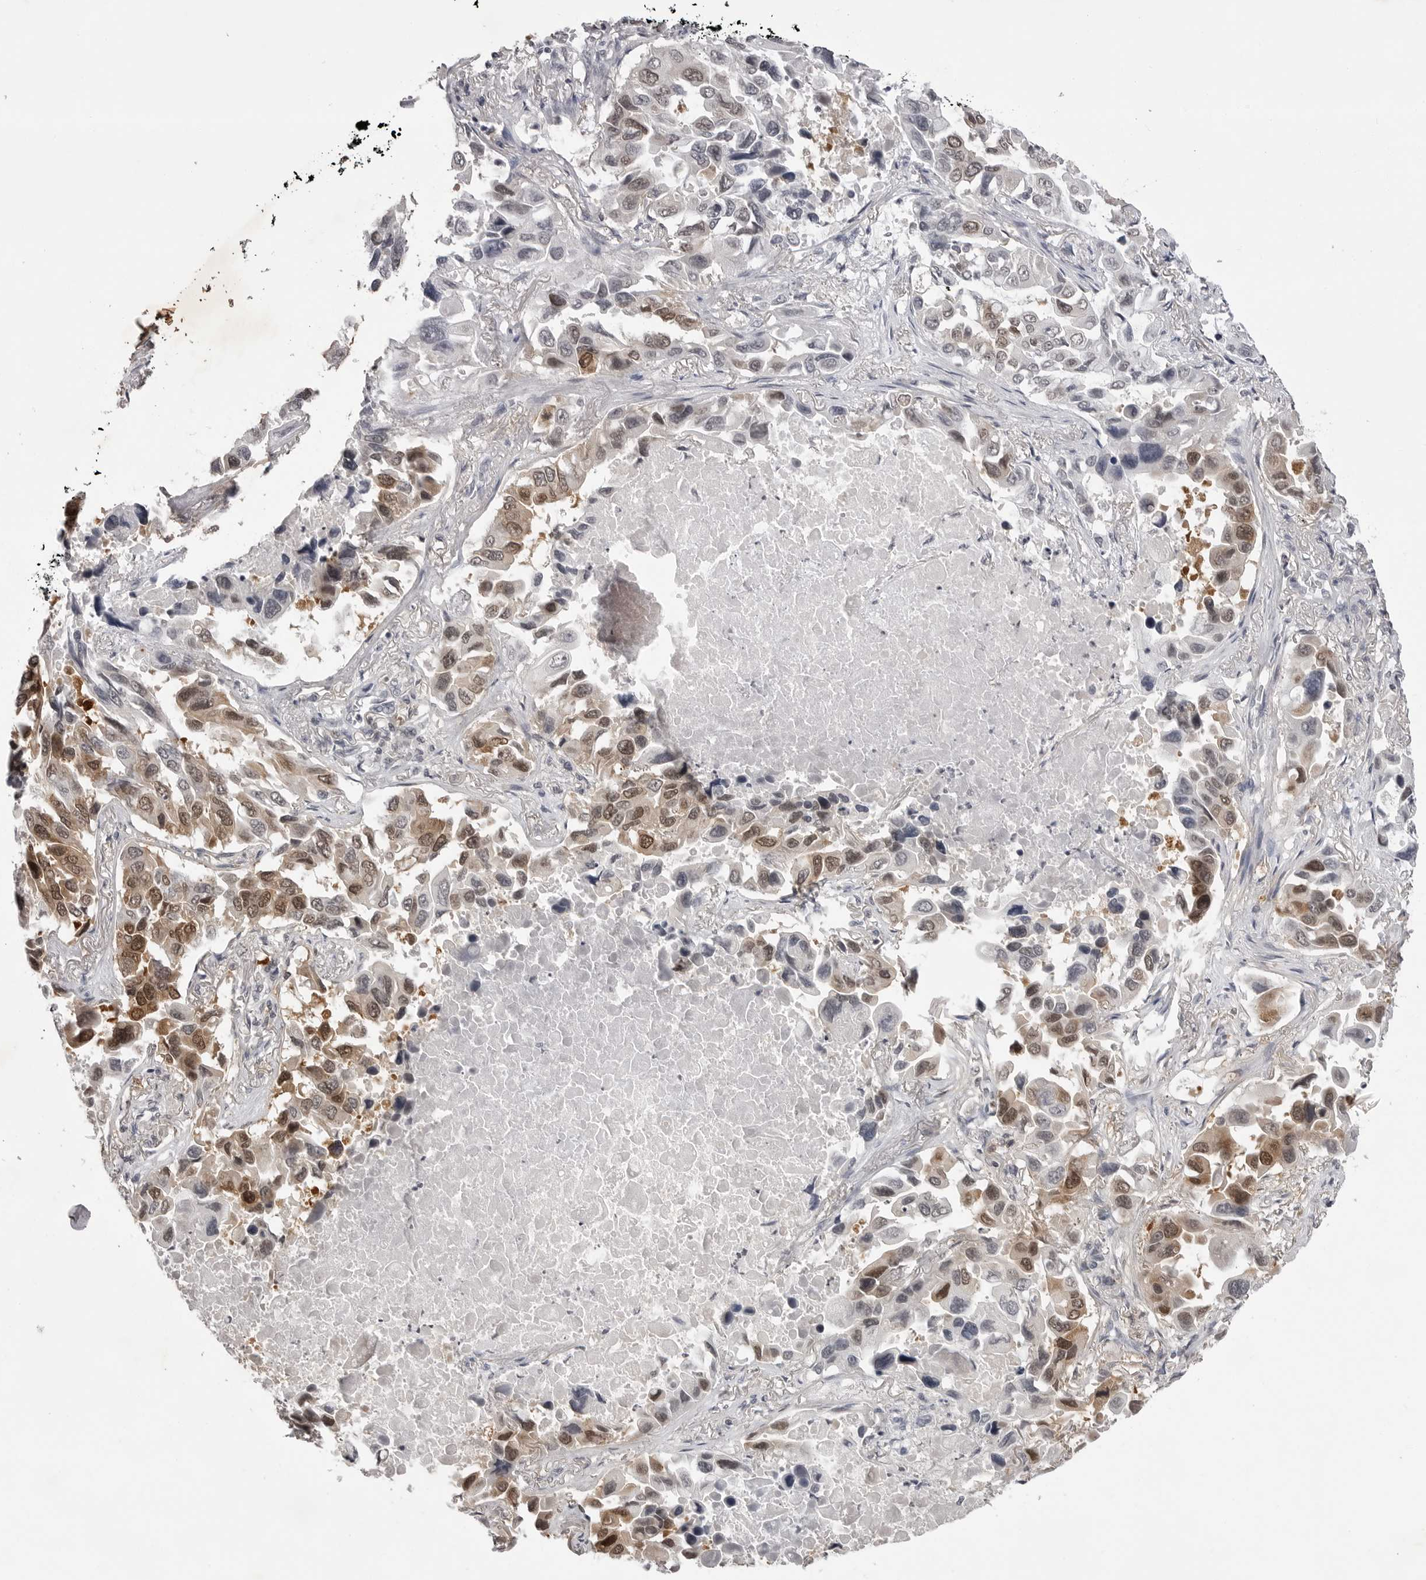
{"staining": {"intensity": "moderate", "quantity": "25%-75%", "location": "cytoplasmic/membranous,nuclear"}, "tissue": "lung cancer", "cell_type": "Tumor cells", "image_type": "cancer", "snomed": [{"axis": "morphology", "description": "Adenocarcinoma, NOS"}, {"axis": "topography", "description": "Lung"}], "caption": "Immunohistochemical staining of human lung cancer demonstrates medium levels of moderate cytoplasmic/membranous and nuclear protein staining in approximately 25%-75% of tumor cells.", "gene": "RRM1", "patient": {"sex": "male", "age": 64}}